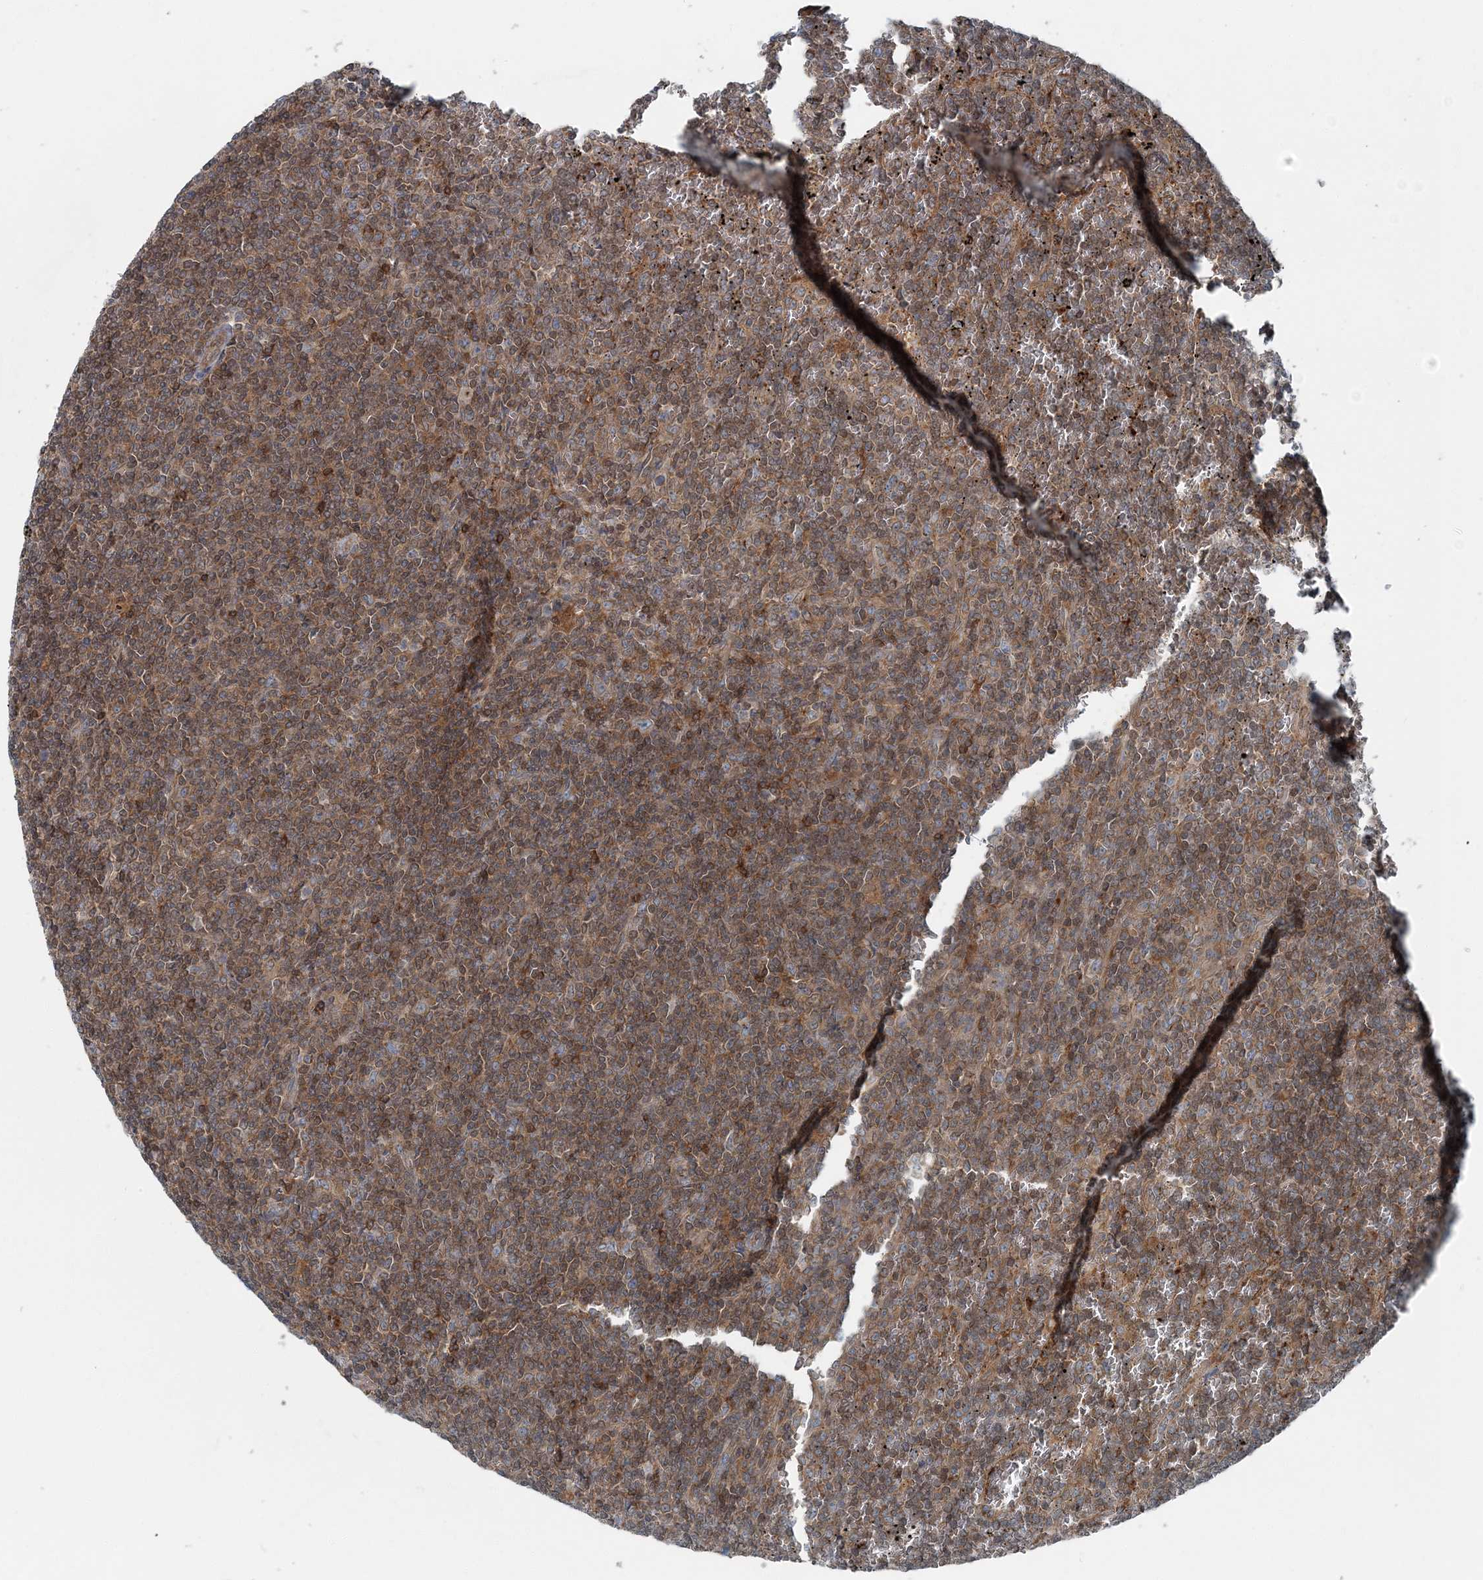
{"staining": {"intensity": "moderate", "quantity": ">75%", "location": "cytoplasmic/membranous,nuclear"}, "tissue": "lymphoma", "cell_type": "Tumor cells", "image_type": "cancer", "snomed": [{"axis": "morphology", "description": "Malignant lymphoma, non-Hodgkin's type, Low grade"}, {"axis": "topography", "description": "Spleen"}], "caption": "This is a photomicrograph of IHC staining of lymphoma, which shows moderate expression in the cytoplasmic/membranous and nuclear of tumor cells.", "gene": "ASNSD1", "patient": {"sex": "female", "age": 19}}